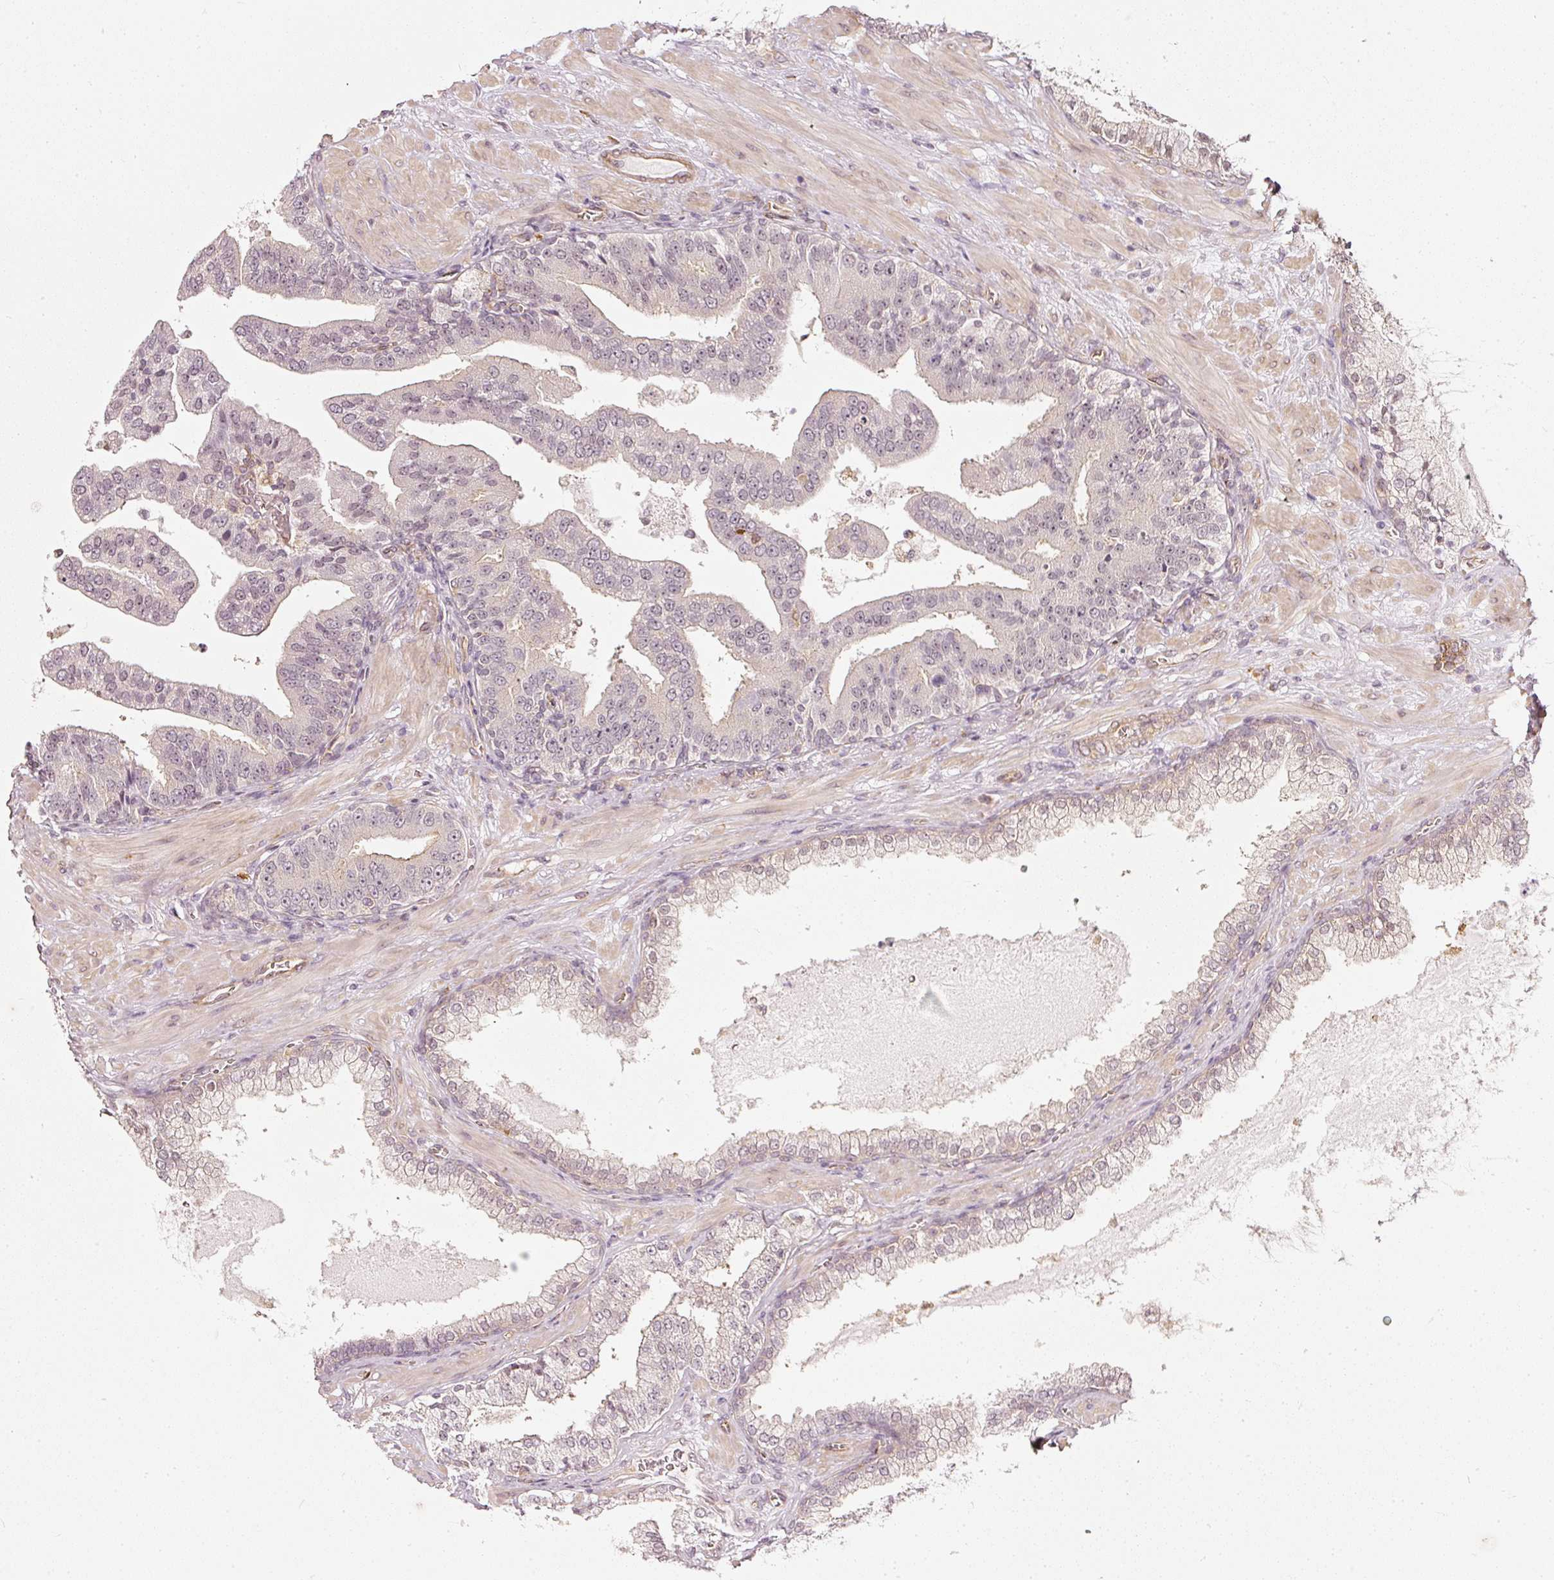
{"staining": {"intensity": "negative", "quantity": "none", "location": "none"}, "tissue": "prostate cancer", "cell_type": "Tumor cells", "image_type": "cancer", "snomed": [{"axis": "morphology", "description": "Adenocarcinoma, High grade"}, {"axis": "topography", "description": "Prostate"}], "caption": "Image shows no significant protein positivity in tumor cells of prostate adenocarcinoma (high-grade). (DAB IHC, high magnification).", "gene": "DRD2", "patient": {"sex": "male", "age": 55}}